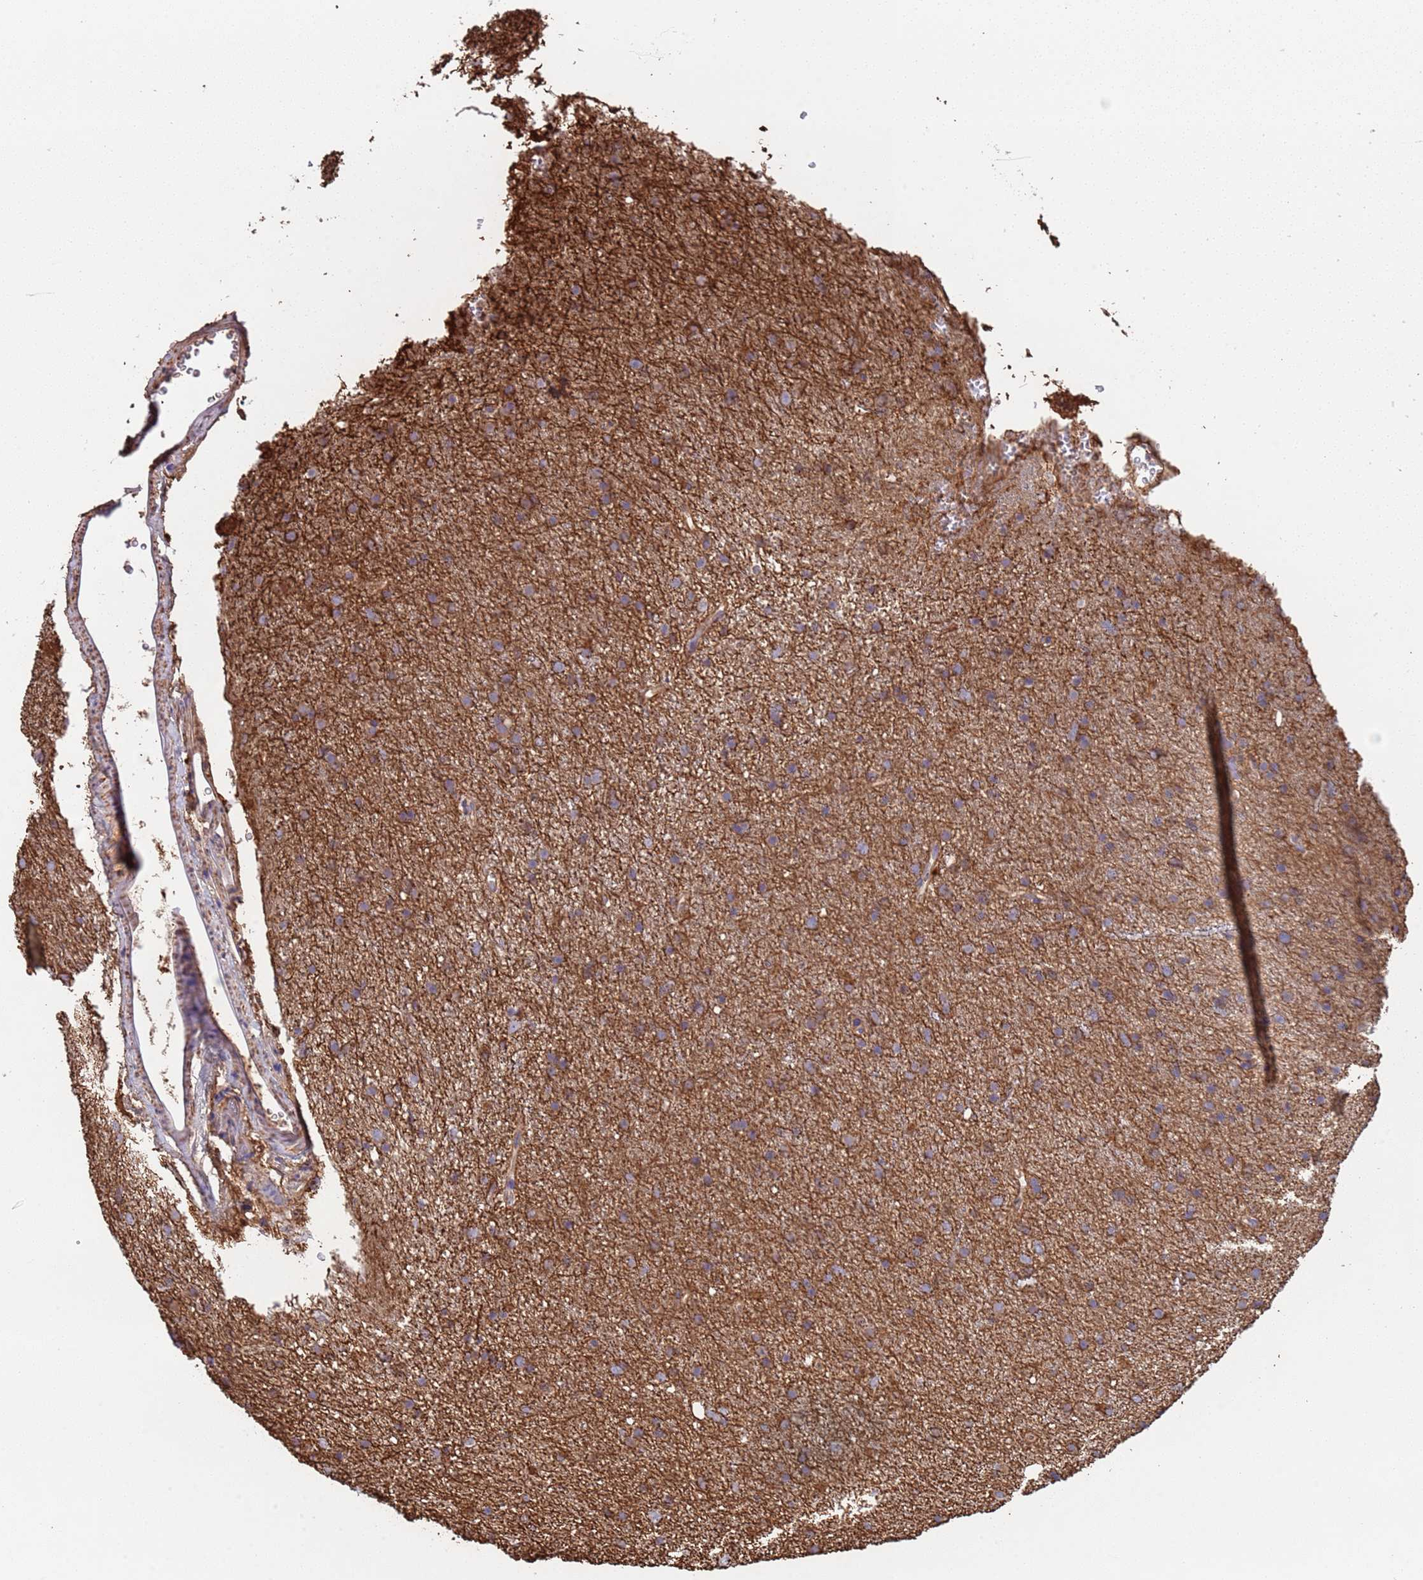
{"staining": {"intensity": "moderate", "quantity": "25%-75%", "location": "cytoplasmic/membranous"}, "tissue": "glioma", "cell_type": "Tumor cells", "image_type": "cancer", "snomed": [{"axis": "morphology", "description": "Glioma, malignant, Low grade"}, {"axis": "topography", "description": "Cerebral cortex"}], "caption": "Brown immunohistochemical staining in low-grade glioma (malignant) exhibits moderate cytoplasmic/membranous positivity in about 25%-75% of tumor cells.", "gene": "NUDT12", "patient": {"sex": "female", "age": 39}}